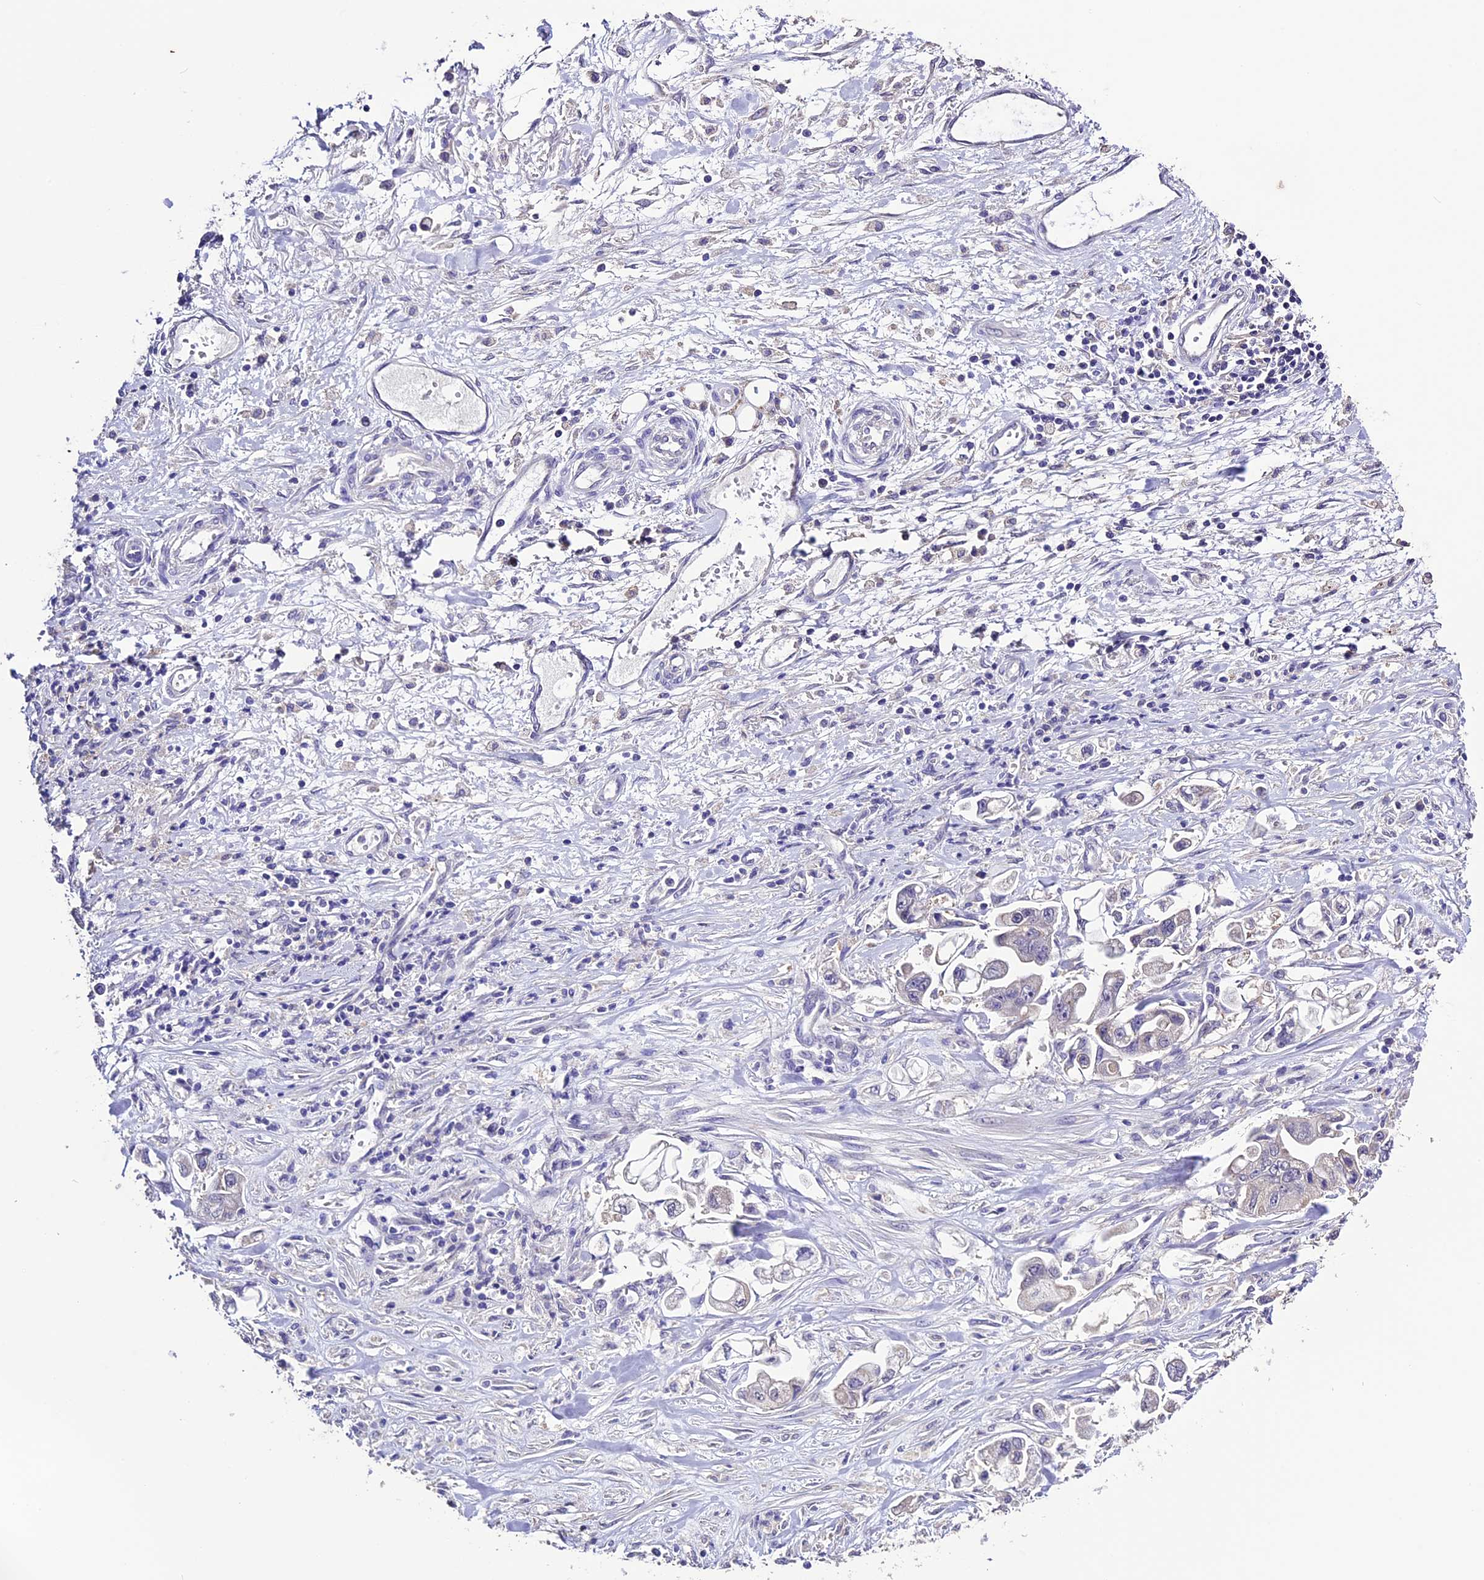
{"staining": {"intensity": "negative", "quantity": "none", "location": "none"}, "tissue": "stomach cancer", "cell_type": "Tumor cells", "image_type": "cancer", "snomed": [{"axis": "morphology", "description": "Adenocarcinoma, NOS"}, {"axis": "topography", "description": "Stomach"}], "caption": "Immunohistochemical staining of stomach cancer exhibits no significant expression in tumor cells.", "gene": "DIS3L", "patient": {"sex": "male", "age": 62}}